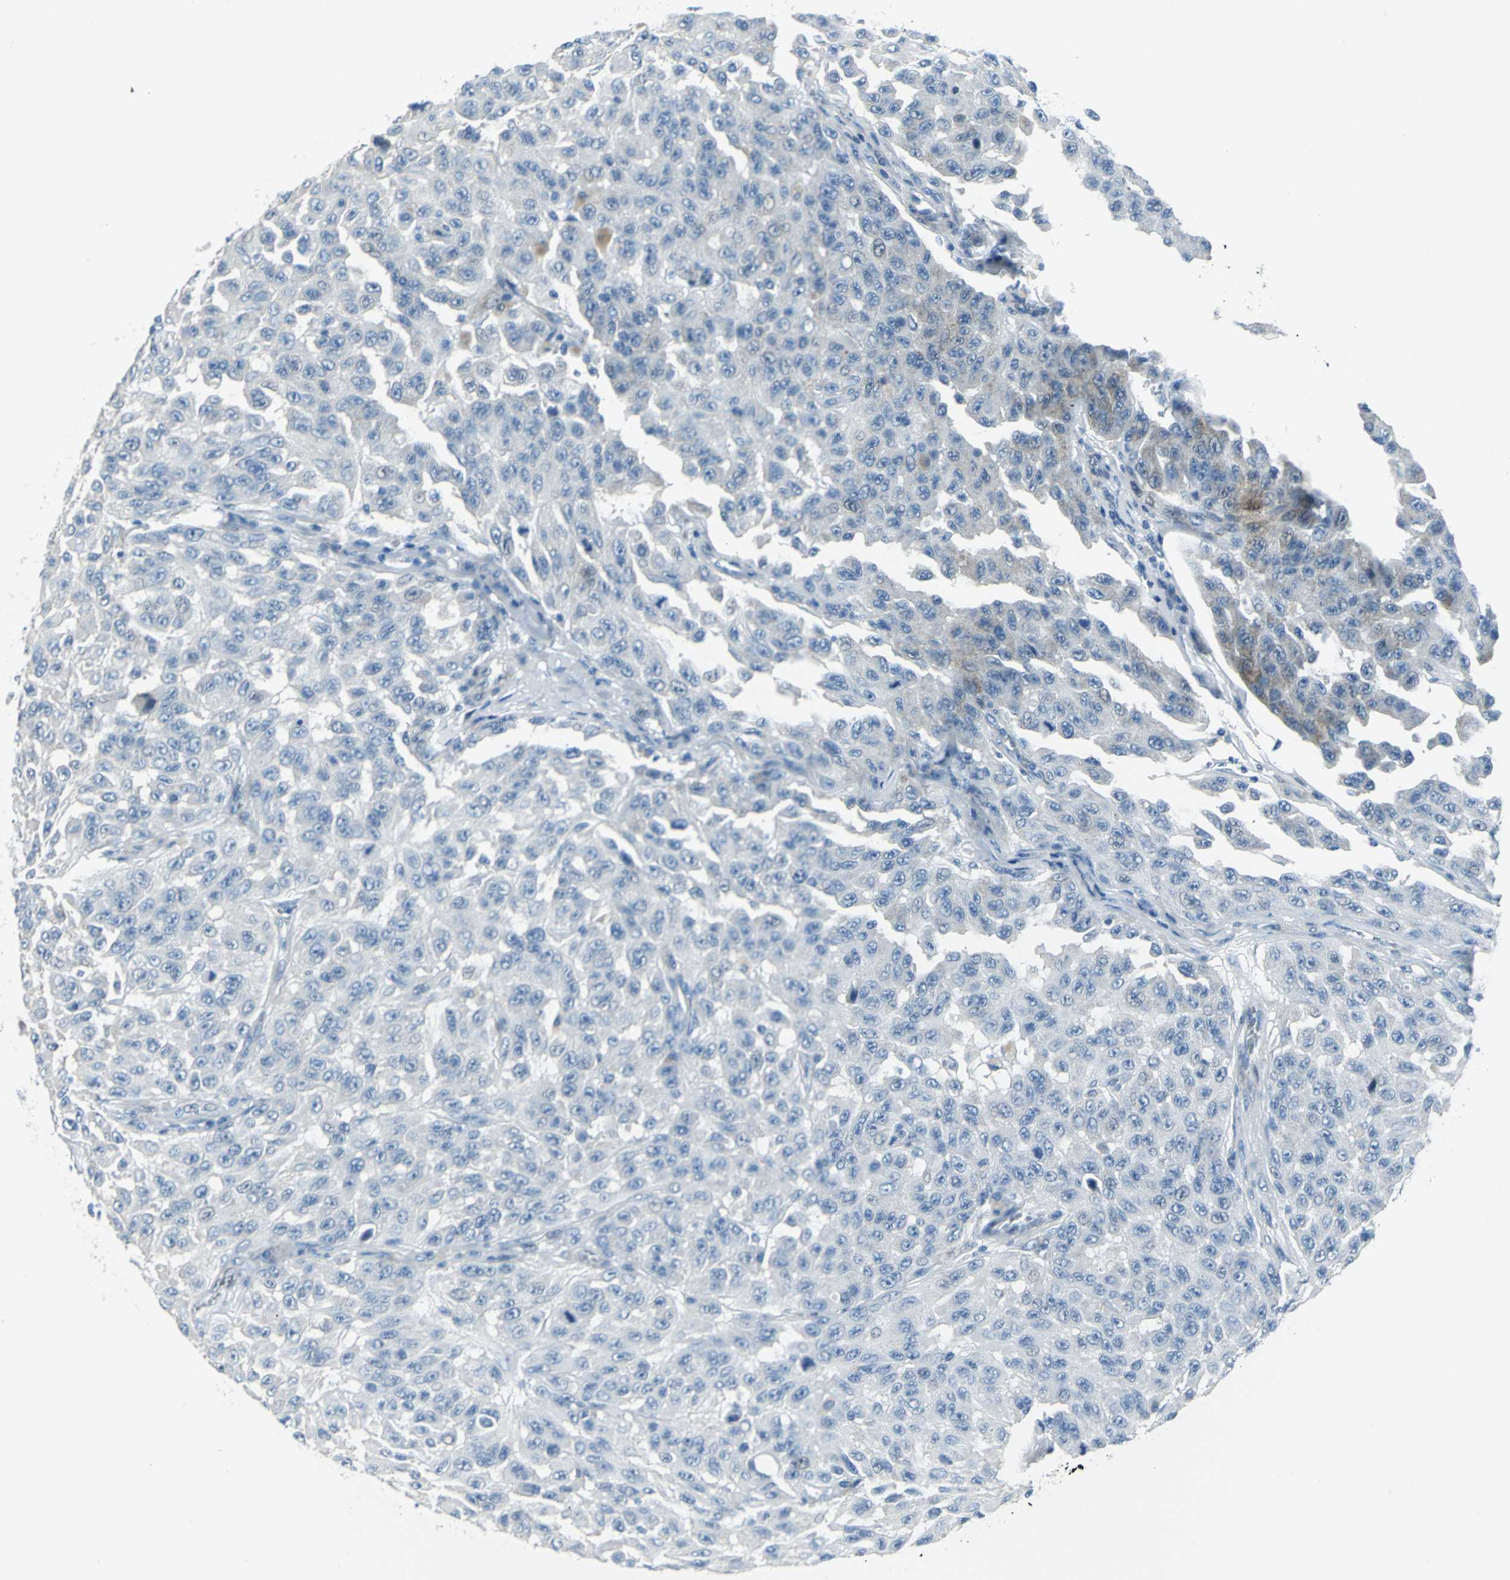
{"staining": {"intensity": "negative", "quantity": "none", "location": "none"}, "tissue": "melanoma", "cell_type": "Tumor cells", "image_type": "cancer", "snomed": [{"axis": "morphology", "description": "Malignant melanoma, NOS"}, {"axis": "topography", "description": "Skin"}], "caption": "The histopathology image reveals no staining of tumor cells in malignant melanoma.", "gene": "DNAI2", "patient": {"sex": "male", "age": 30}}